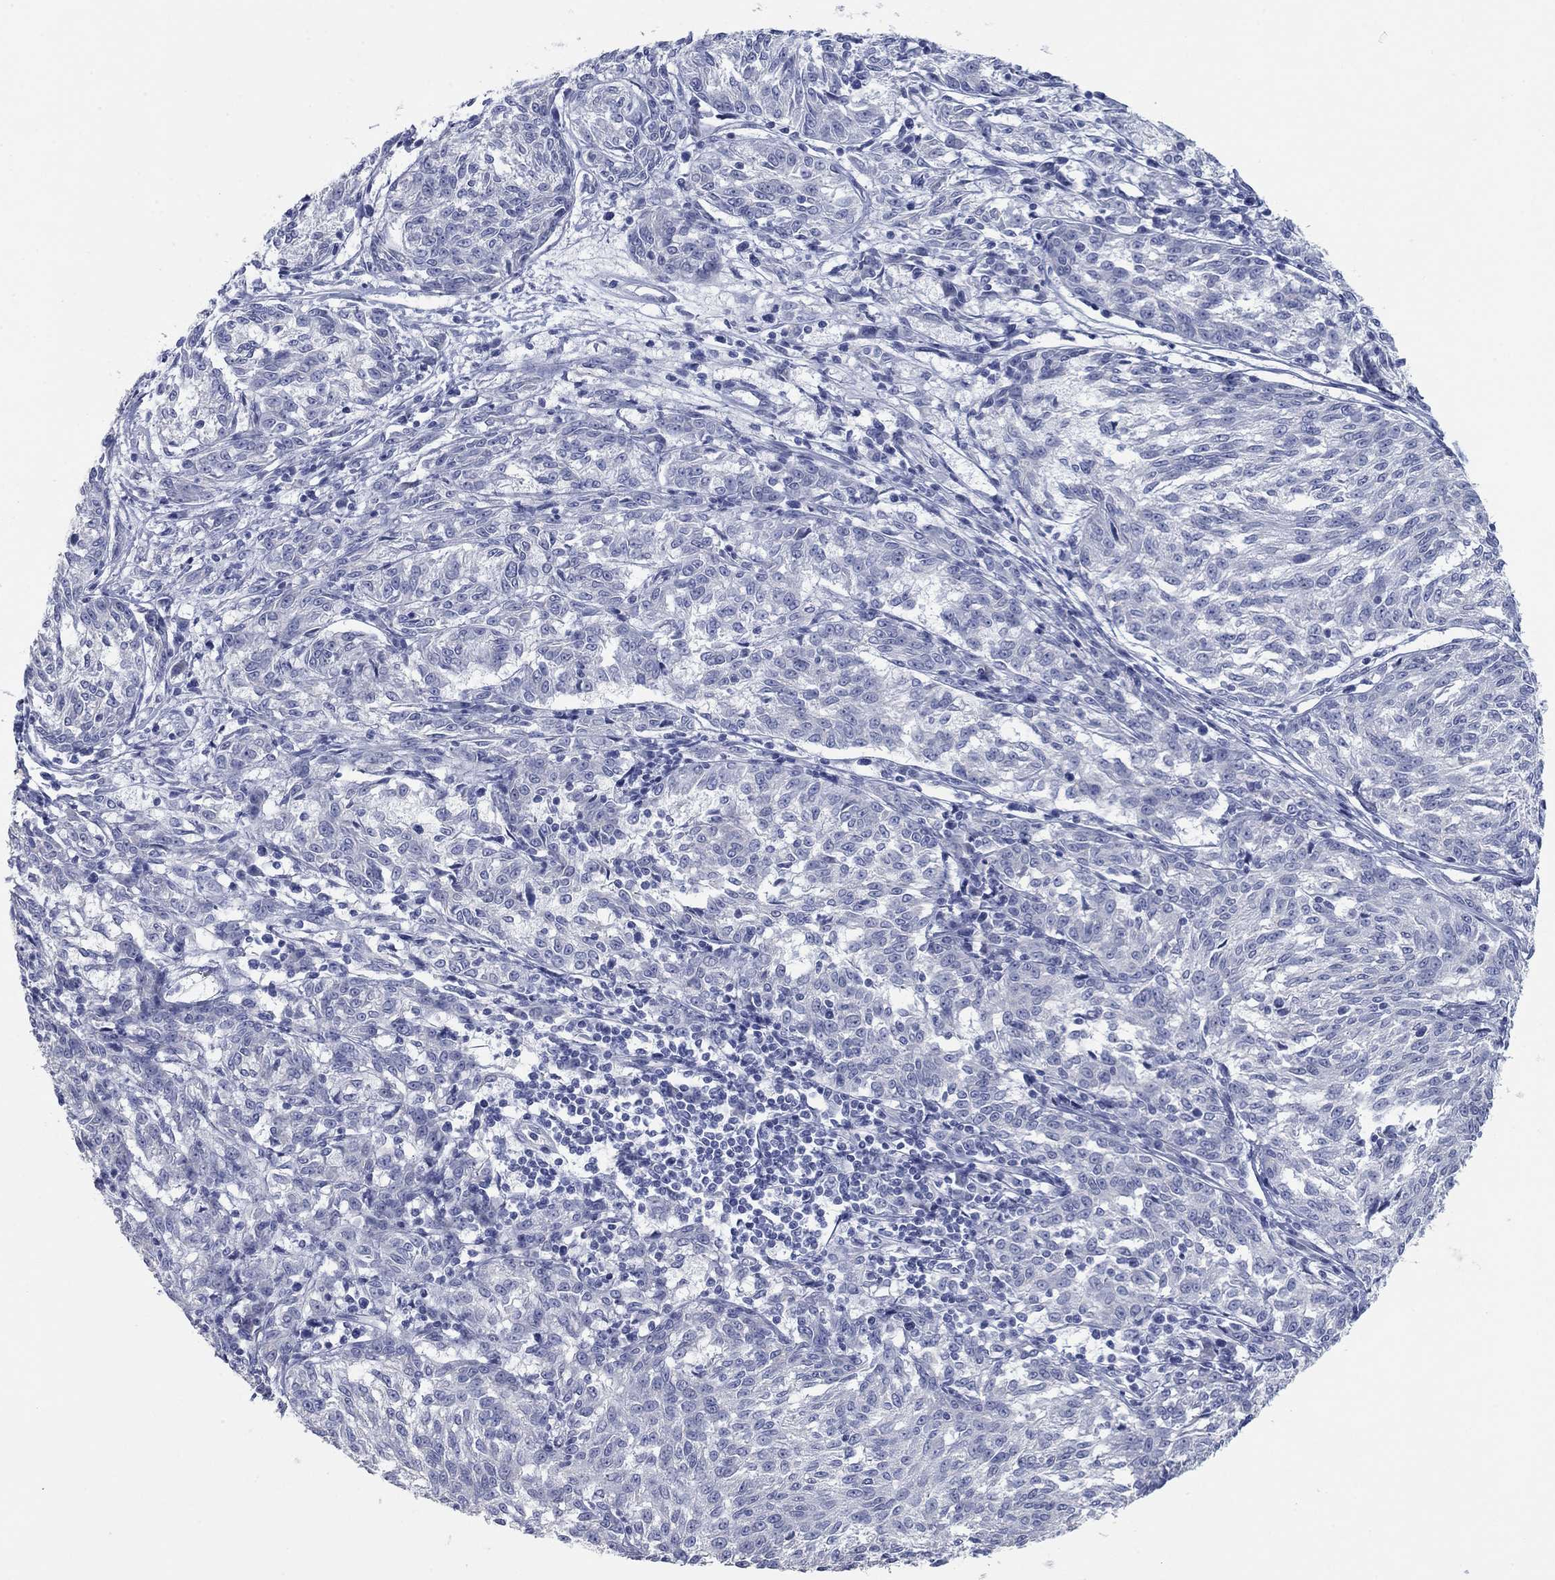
{"staining": {"intensity": "negative", "quantity": "none", "location": "none"}, "tissue": "melanoma", "cell_type": "Tumor cells", "image_type": "cancer", "snomed": [{"axis": "morphology", "description": "Malignant melanoma, NOS"}, {"axis": "topography", "description": "Skin"}], "caption": "Tumor cells are negative for brown protein staining in melanoma.", "gene": "APOC3", "patient": {"sex": "female", "age": 72}}